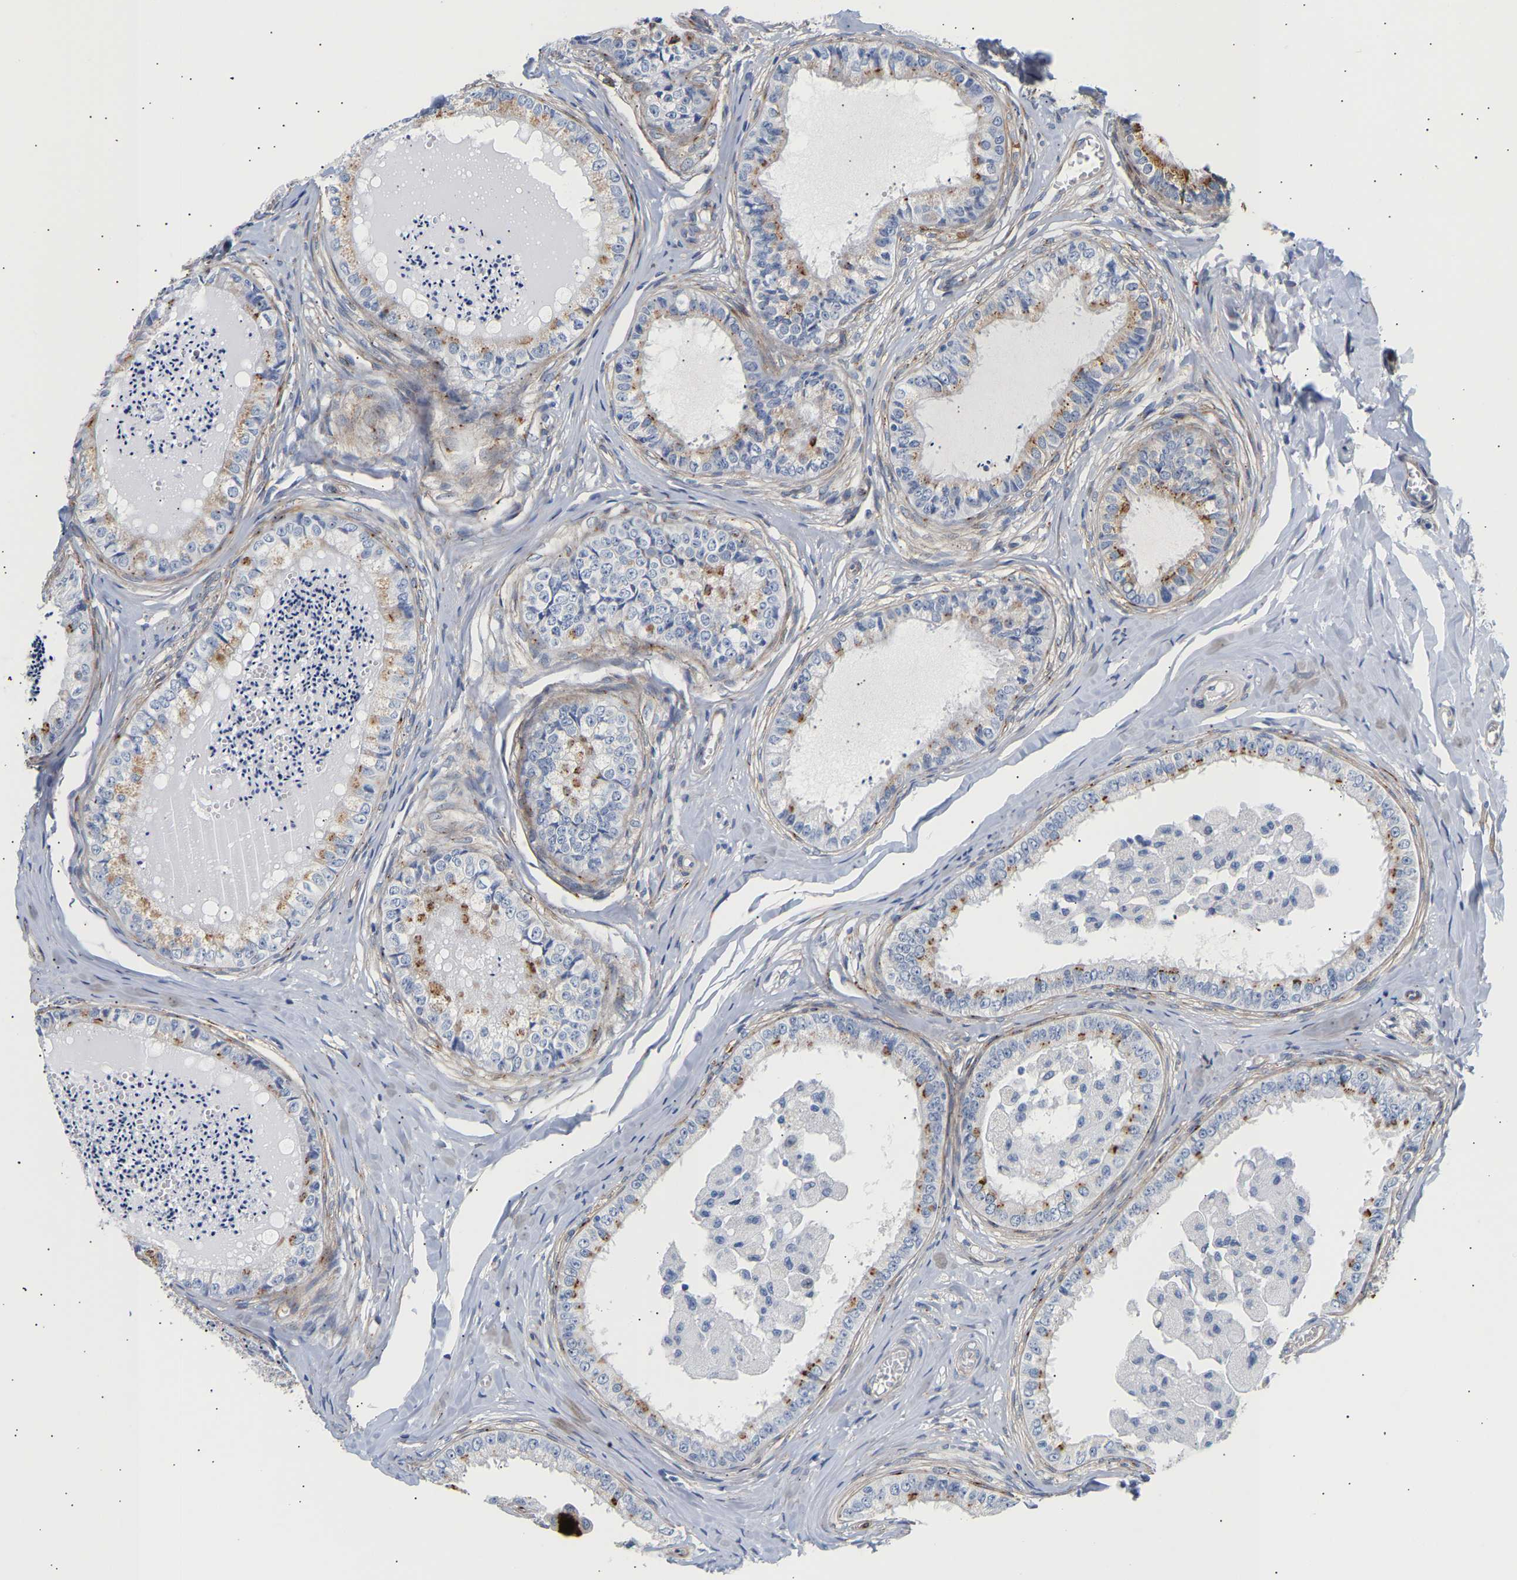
{"staining": {"intensity": "moderate", "quantity": "<25%", "location": "cytoplasmic/membranous"}, "tissue": "epididymis", "cell_type": "Glandular cells", "image_type": "normal", "snomed": [{"axis": "morphology", "description": "Normal tissue, NOS"}, {"axis": "topography", "description": "Epididymis"}], "caption": "Protein expression analysis of benign human epididymis reveals moderate cytoplasmic/membranous positivity in approximately <25% of glandular cells. (DAB (3,3'-diaminobenzidine) IHC with brightfield microscopy, high magnification).", "gene": "IGFBP7", "patient": {"sex": "male", "age": 31}}